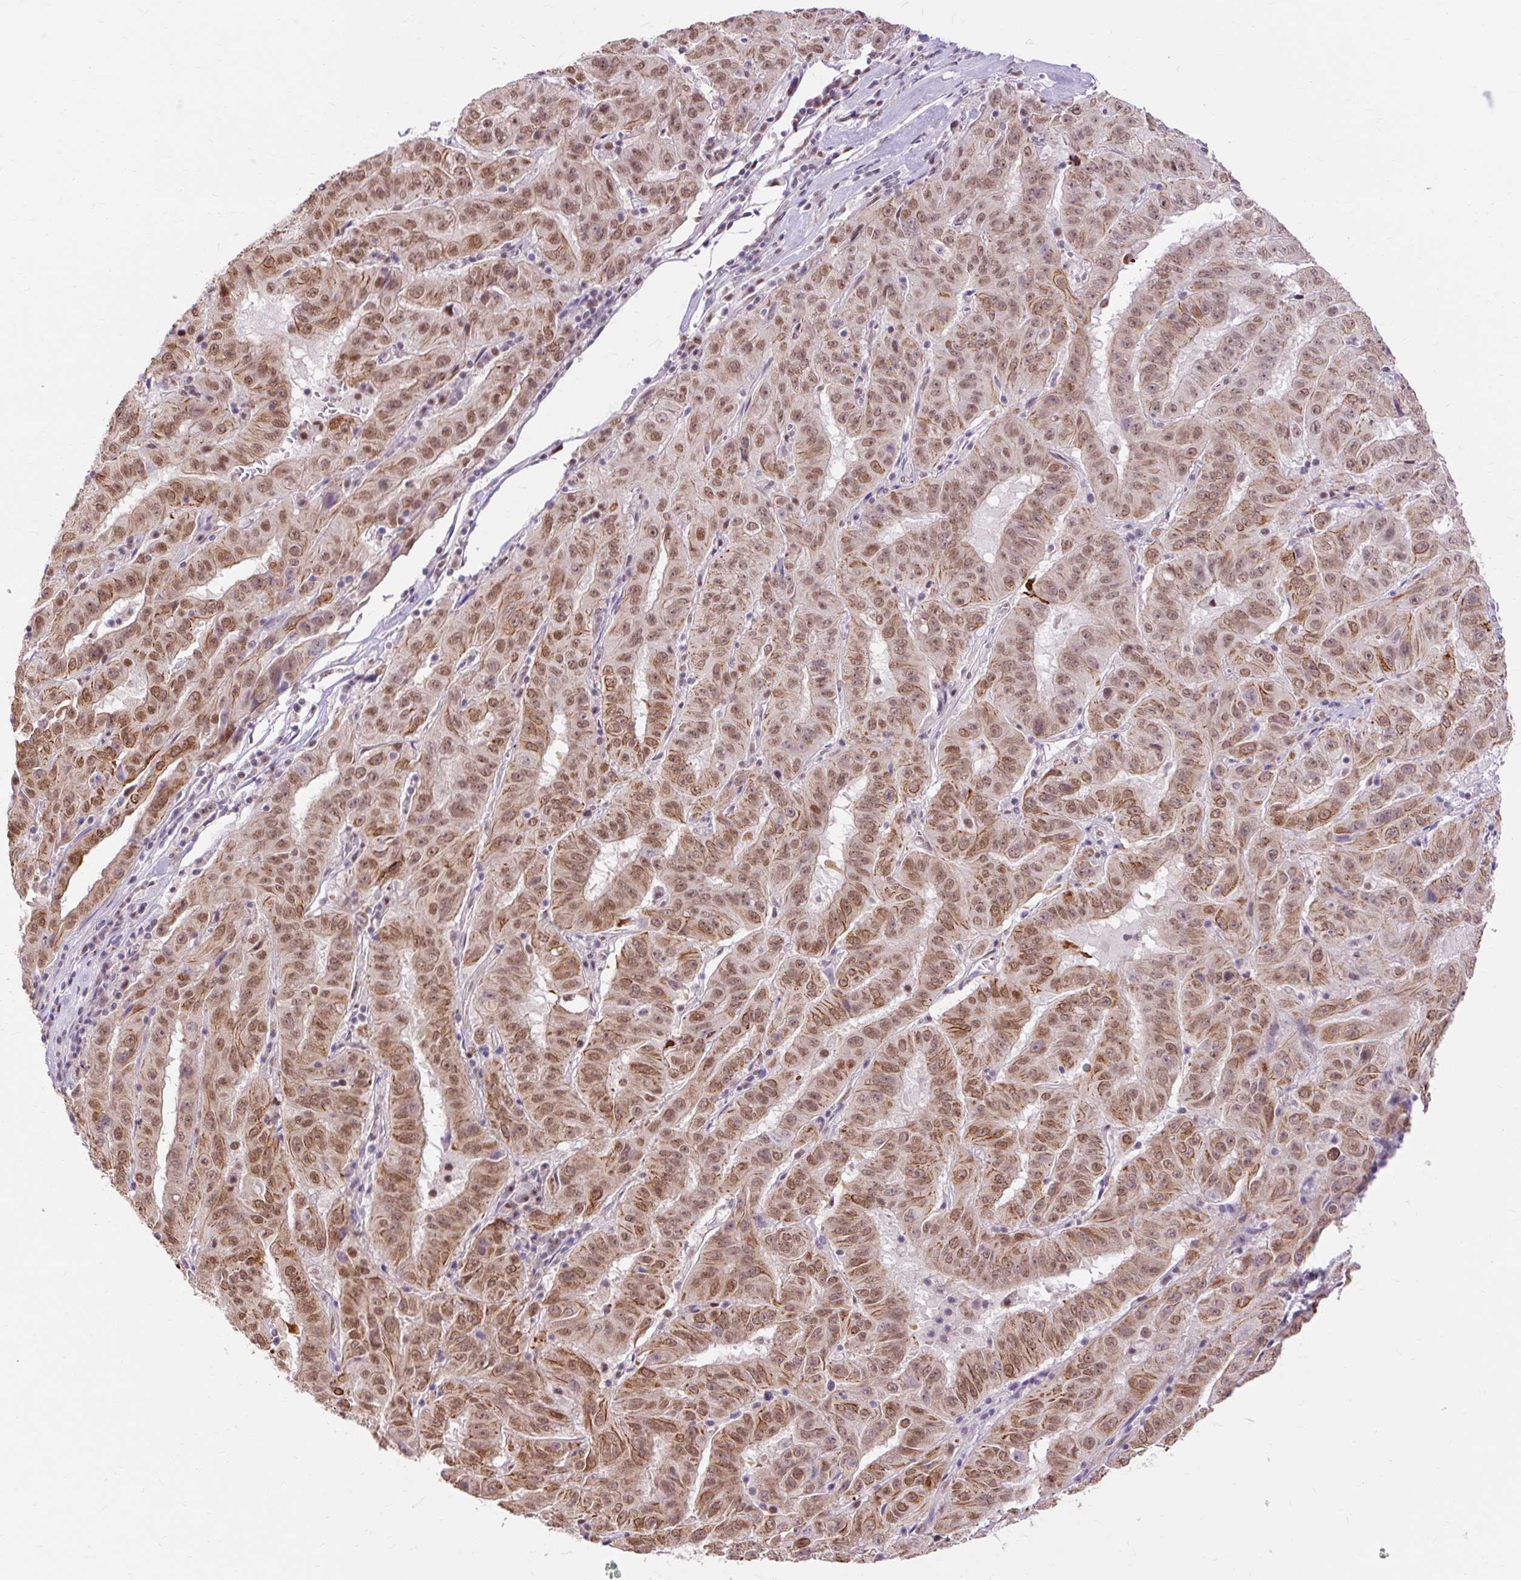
{"staining": {"intensity": "moderate", "quantity": ">75%", "location": "cytoplasmic/membranous,nuclear"}, "tissue": "pancreatic cancer", "cell_type": "Tumor cells", "image_type": "cancer", "snomed": [{"axis": "morphology", "description": "Adenocarcinoma, NOS"}, {"axis": "topography", "description": "Pancreas"}], "caption": "IHC histopathology image of neoplastic tissue: human pancreatic cancer (adenocarcinoma) stained using immunohistochemistry (IHC) demonstrates medium levels of moderate protein expression localized specifically in the cytoplasmic/membranous and nuclear of tumor cells, appearing as a cytoplasmic/membranous and nuclear brown color.", "gene": "NPIPB12", "patient": {"sex": "male", "age": 63}}